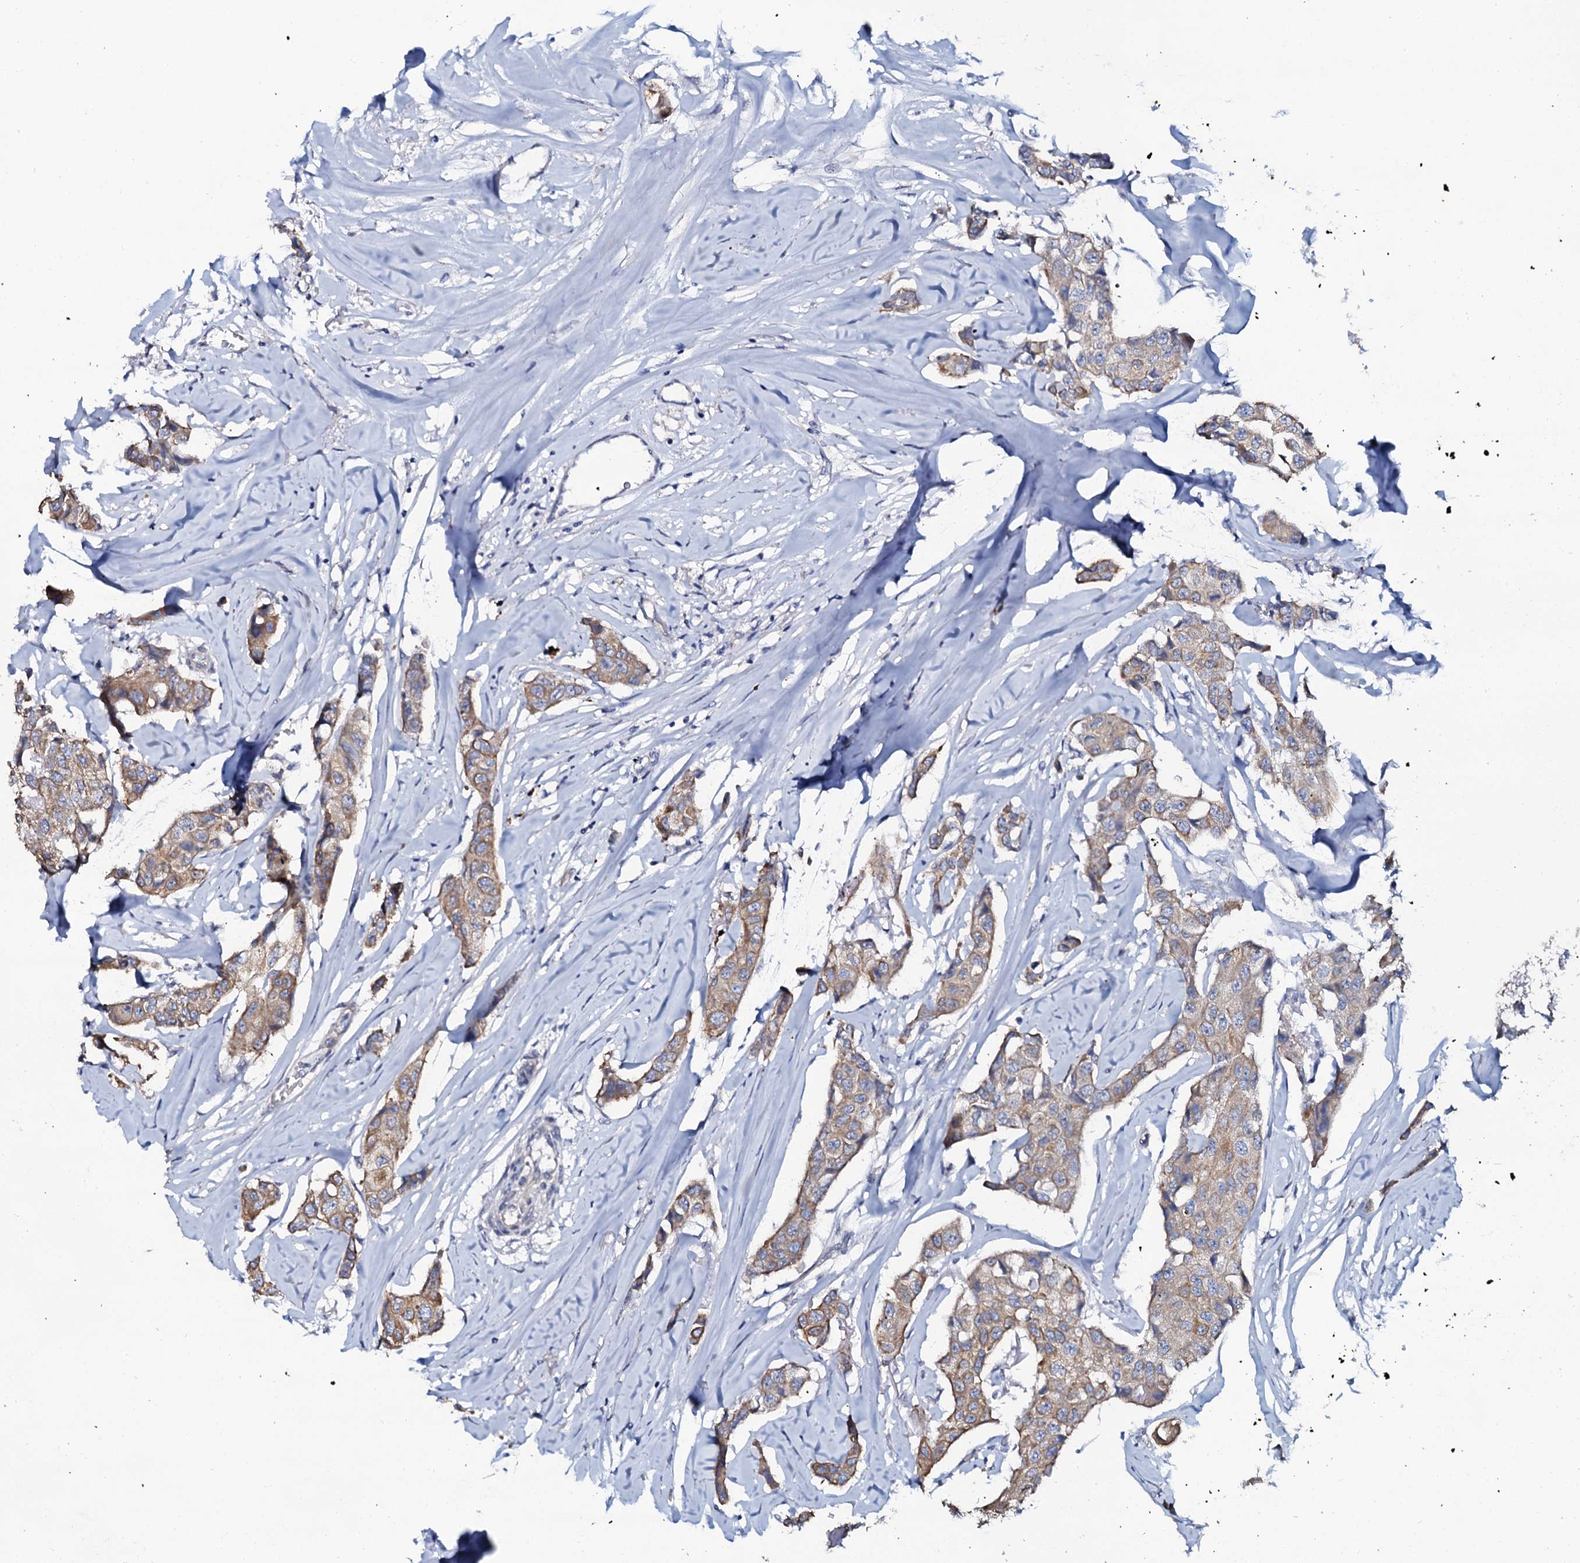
{"staining": {"intensity": "weak", "quantity": ">75%", "location": "cytoplasmic/membranous"}, "tissue": "breast cancer", "cell_type": "Tumor cells", "image_type": "cancer", "snomed": [{"axis": "morphology", "description": "Duct carcinoma"}, {"axis": "topography", "description": "Breast"}], "caption": "Breast cancer (invasive ductal carcinoma) stained with DAB (3,3'-diaminobenzidine) immunohistochemistry demonstrates low levels of weak cytoplasmic/membranous expression in about >75% of tumor cells.", "gene": "C10orf88", "patient": {"sex": "female", "age": 80}}